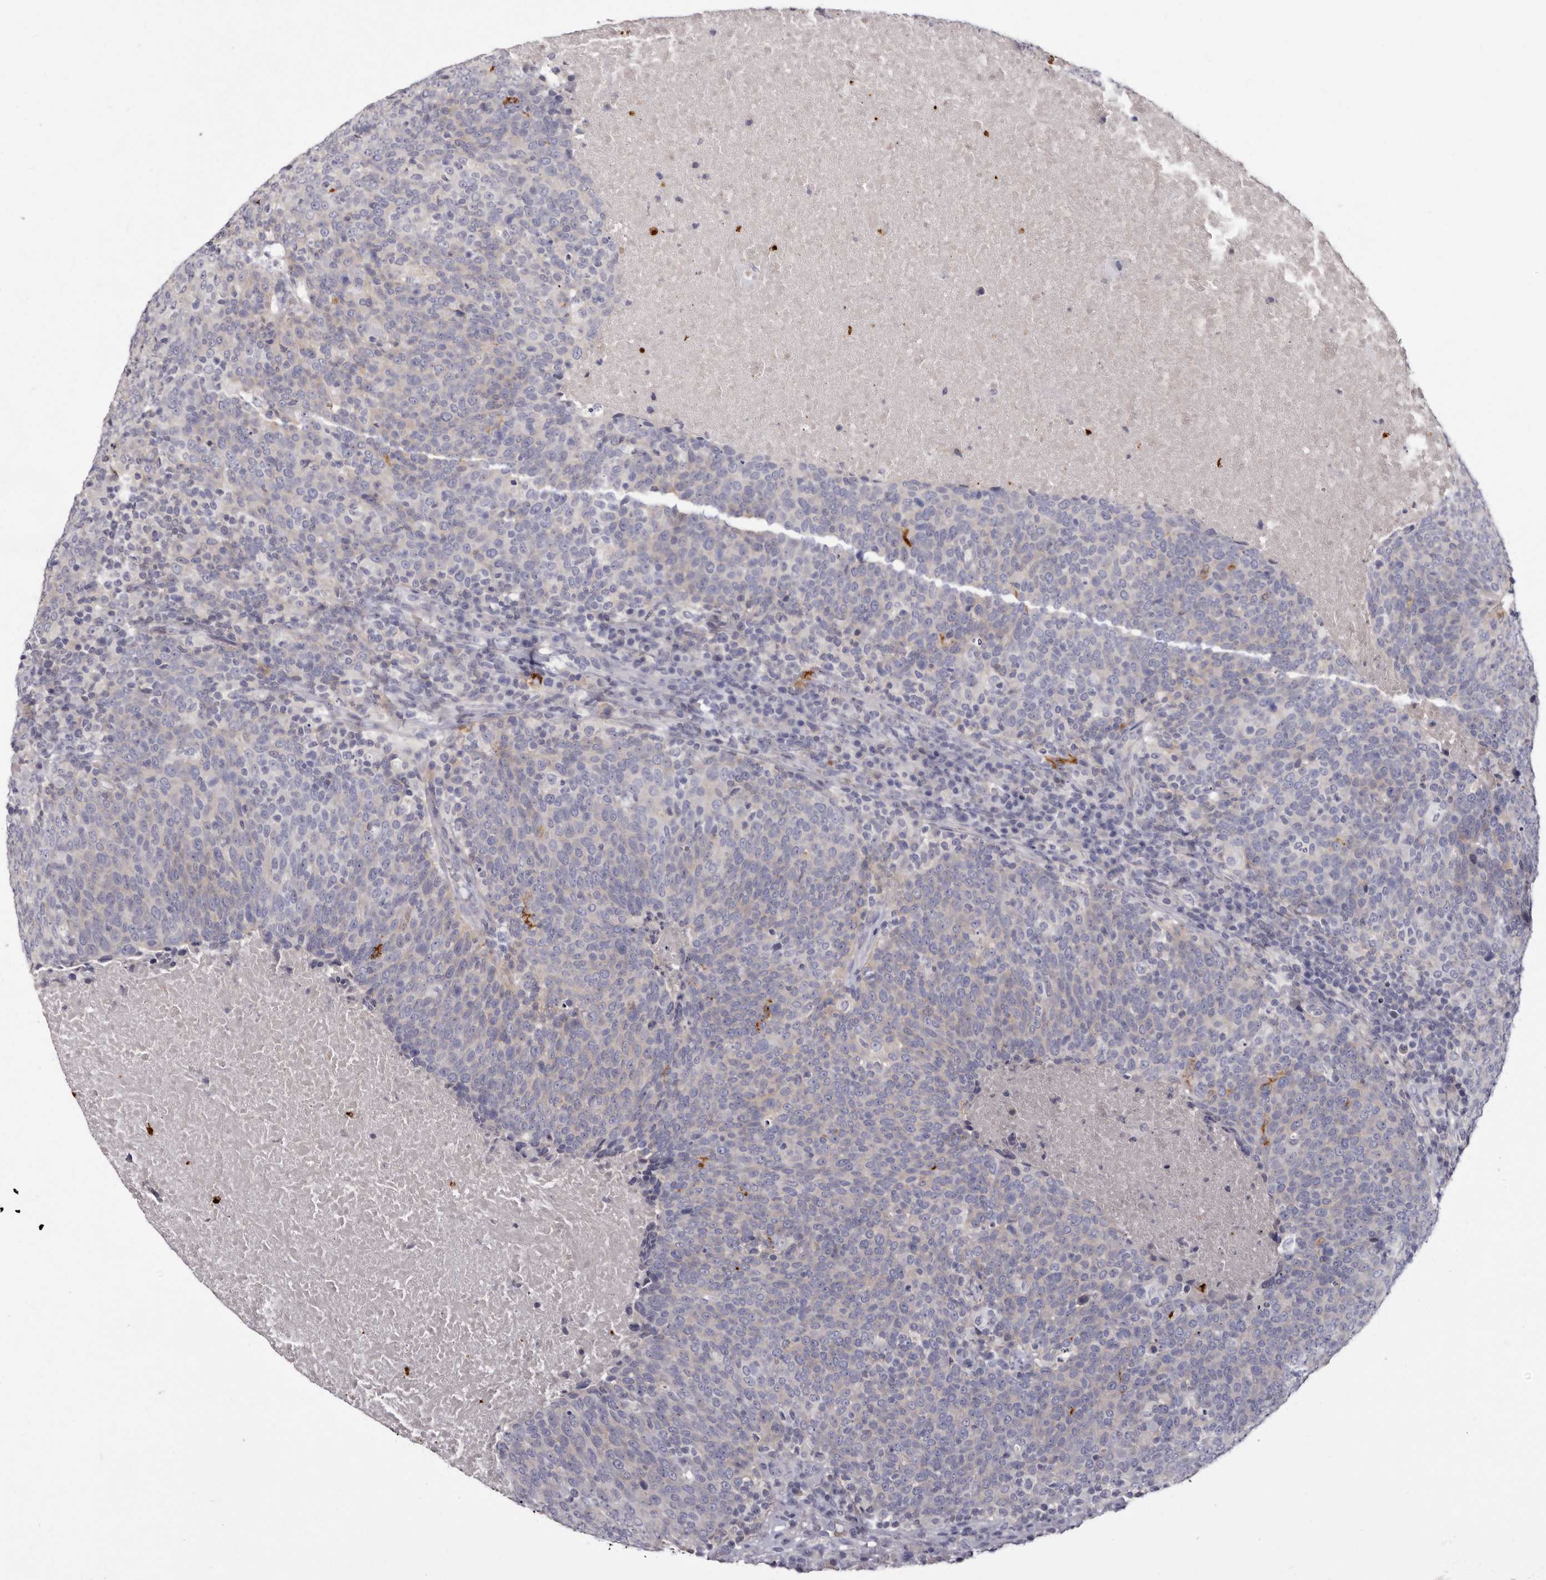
{"staining": {"intensity": "negative", "quantity": "none", "location": "none"}, "tissue": "head and neck cancer", "cell_type": "Tumor cells", "image_type": "cancer", "snomed": [{"axis": "morphology", "description": "Squamous cell carcinoma, NOS"}, {"axis": "morphology", "description": "Squamous cell carcinoma, metastatic, NOS"}, {"axis": "topography", "description": "Lymph node"}, {"axis": "topography", "description": "Head-Neck"}], "caption": "Tumor cells are negative for brown protein staining in head and neck cancer (metastatic squamous cell carcinoma).", "gene": "S1PR5", "patient": {"sex": "male", "age": 62}}